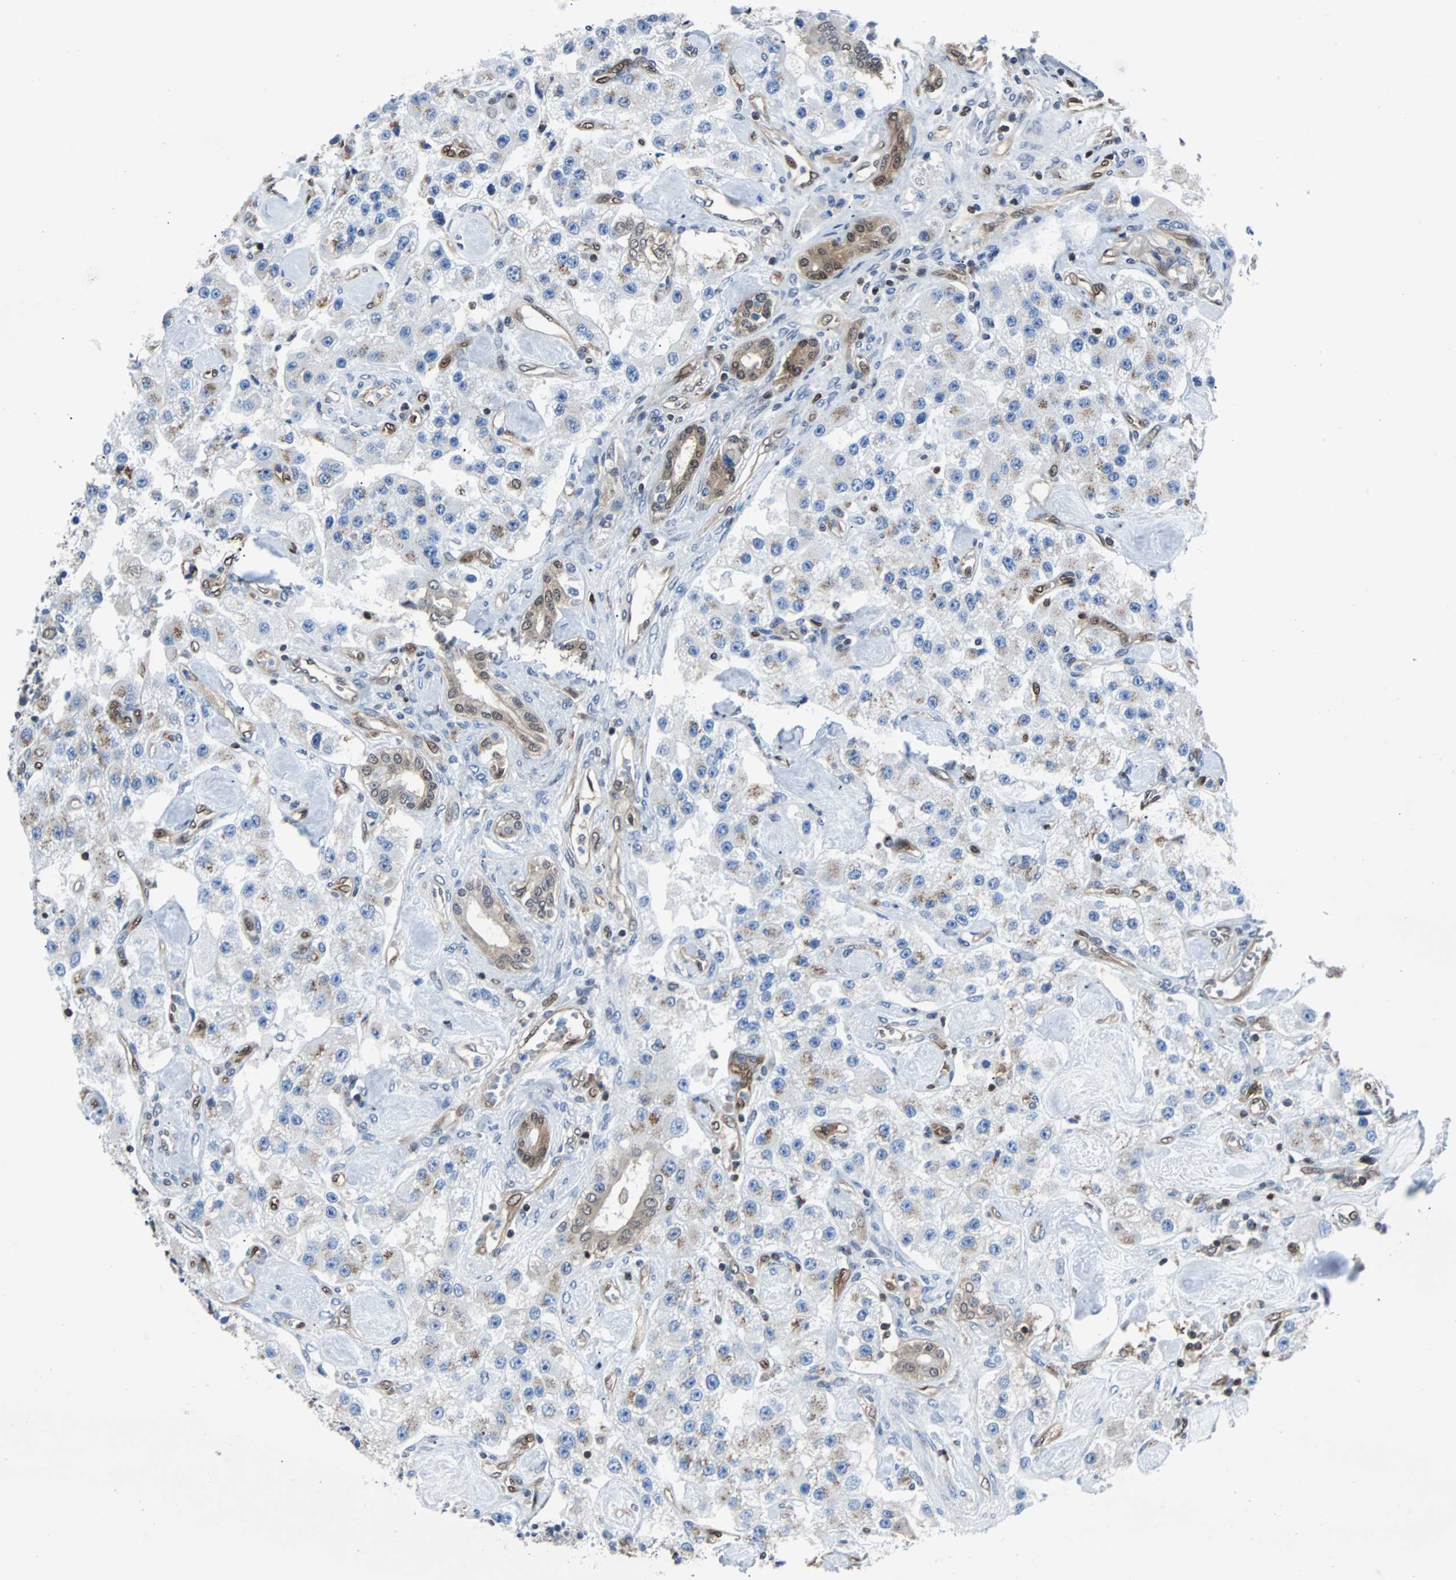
{"staining": {"intensity": "weak", "quantity": "25%-75%", "location": "cytoplasmic/membranous"}, "tissue": "carcinoid", "cell_type": "Tumor cells", "image_type": "cancer", "snomed": [{"axis": "morphology", "description": "Carcinoid, malignant, NOS"}, {"axis": "topography", "description": "Pancreas"}], "caption": "The image shows a brown stain indicating the presence of a protein in the cytoplasmic/membranous of tumor cells in carcinoid.", "gene": "MAP2K6", "patient": {"sex": "male", "age": 41}}